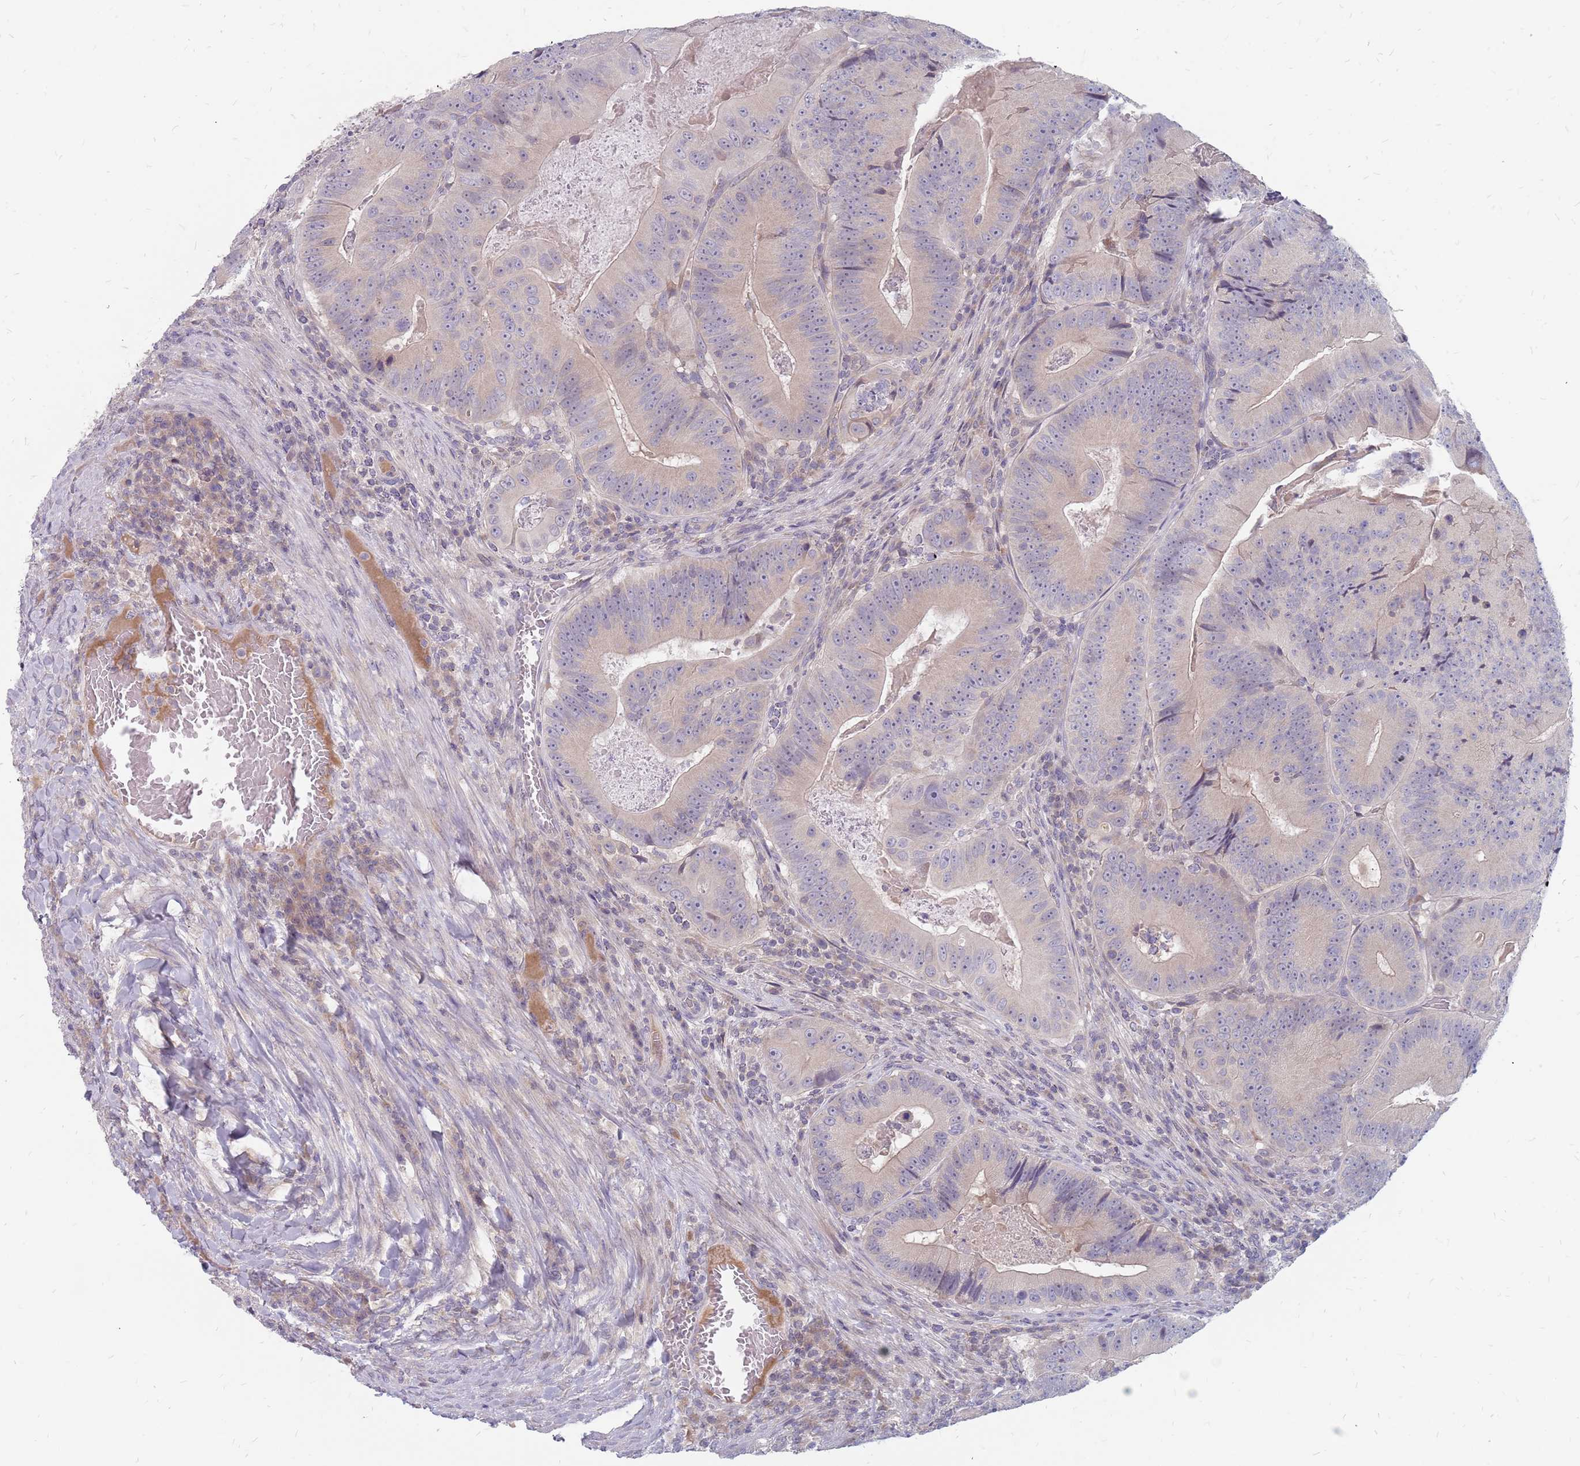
{"staining": {"intensity": "negative", "quantity": "none", "location": "none"}, "tissue": "colorectal cancer", "cell_type": "Tumor cells", "image_type": "cancer", "snomed": [{"axis": "morphology", "description": "Adenocarcinoma, NOS"}, {"axis": "topography", "description": "Colon"}], "caption": "Adenocarcinoma (colorectal) was stained to show a protein in brown. There is no significant staining in tumor cells.", "gene": "CMTR2", "patient": {"sex": "female", "age": 86}}